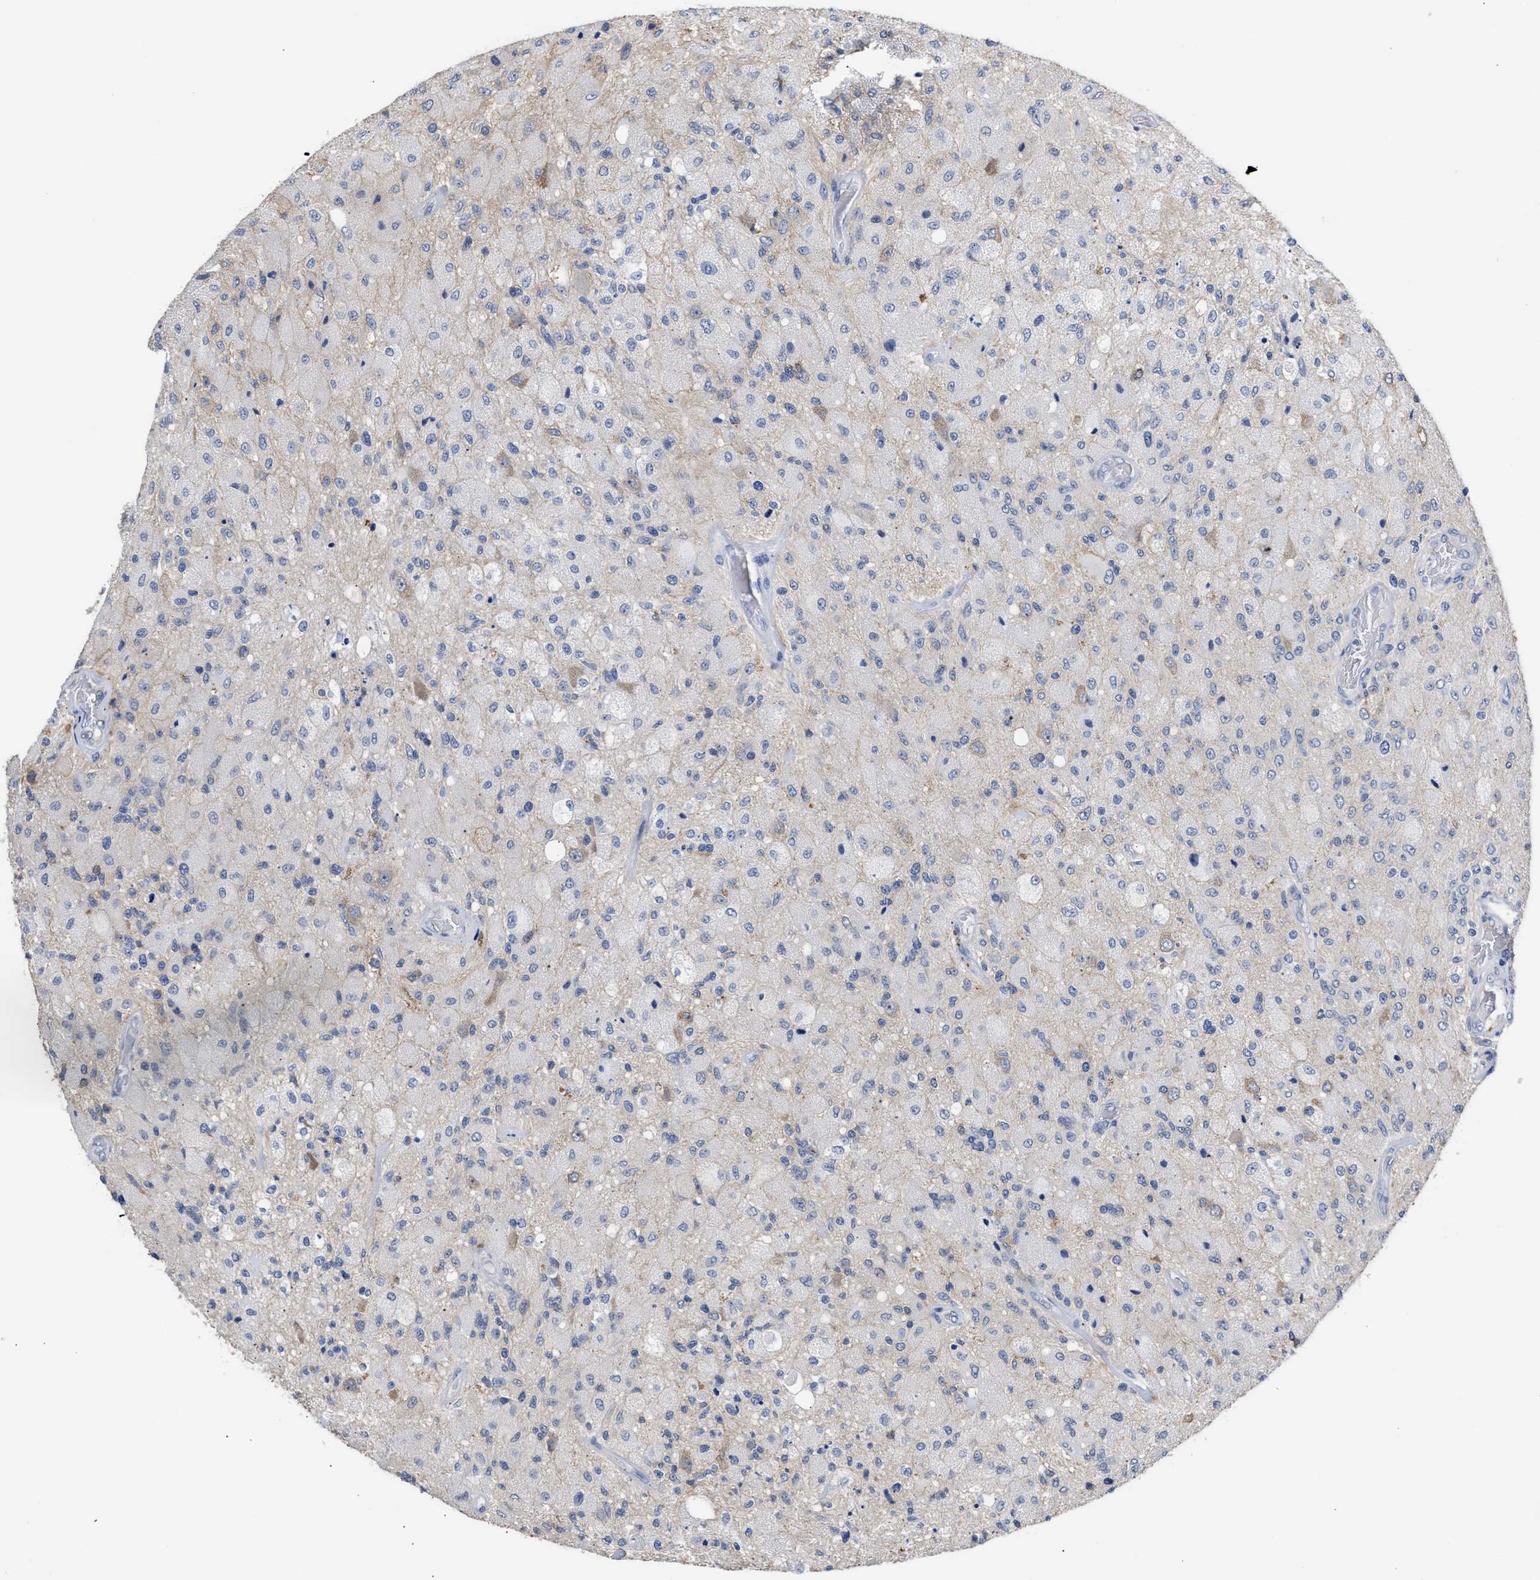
{"staining": {"intensity": "negative", "quantity": "none", "location": "none"}, "tissue": "glioma", "cell_type": "Tumor cells", "image_type": "cancer", "snomed": [{"axis": "morphology", "description": "Normal tissue, NOS"}, {"axis": "morphology", "description": "Glioma, malignant, High grade"}, {"axis": "topography", "description": "Cerebral cortex"}], "caption": "Immunohistochemical staining of human glioma shows no significant staining in tumor cells. (DAB (3,3'-diaminobenzidine) IHC visualized using brightfield microscopy, high magnification).", "gene": "AHNAK2", "patient": {"sex": "male", "age": 77}}